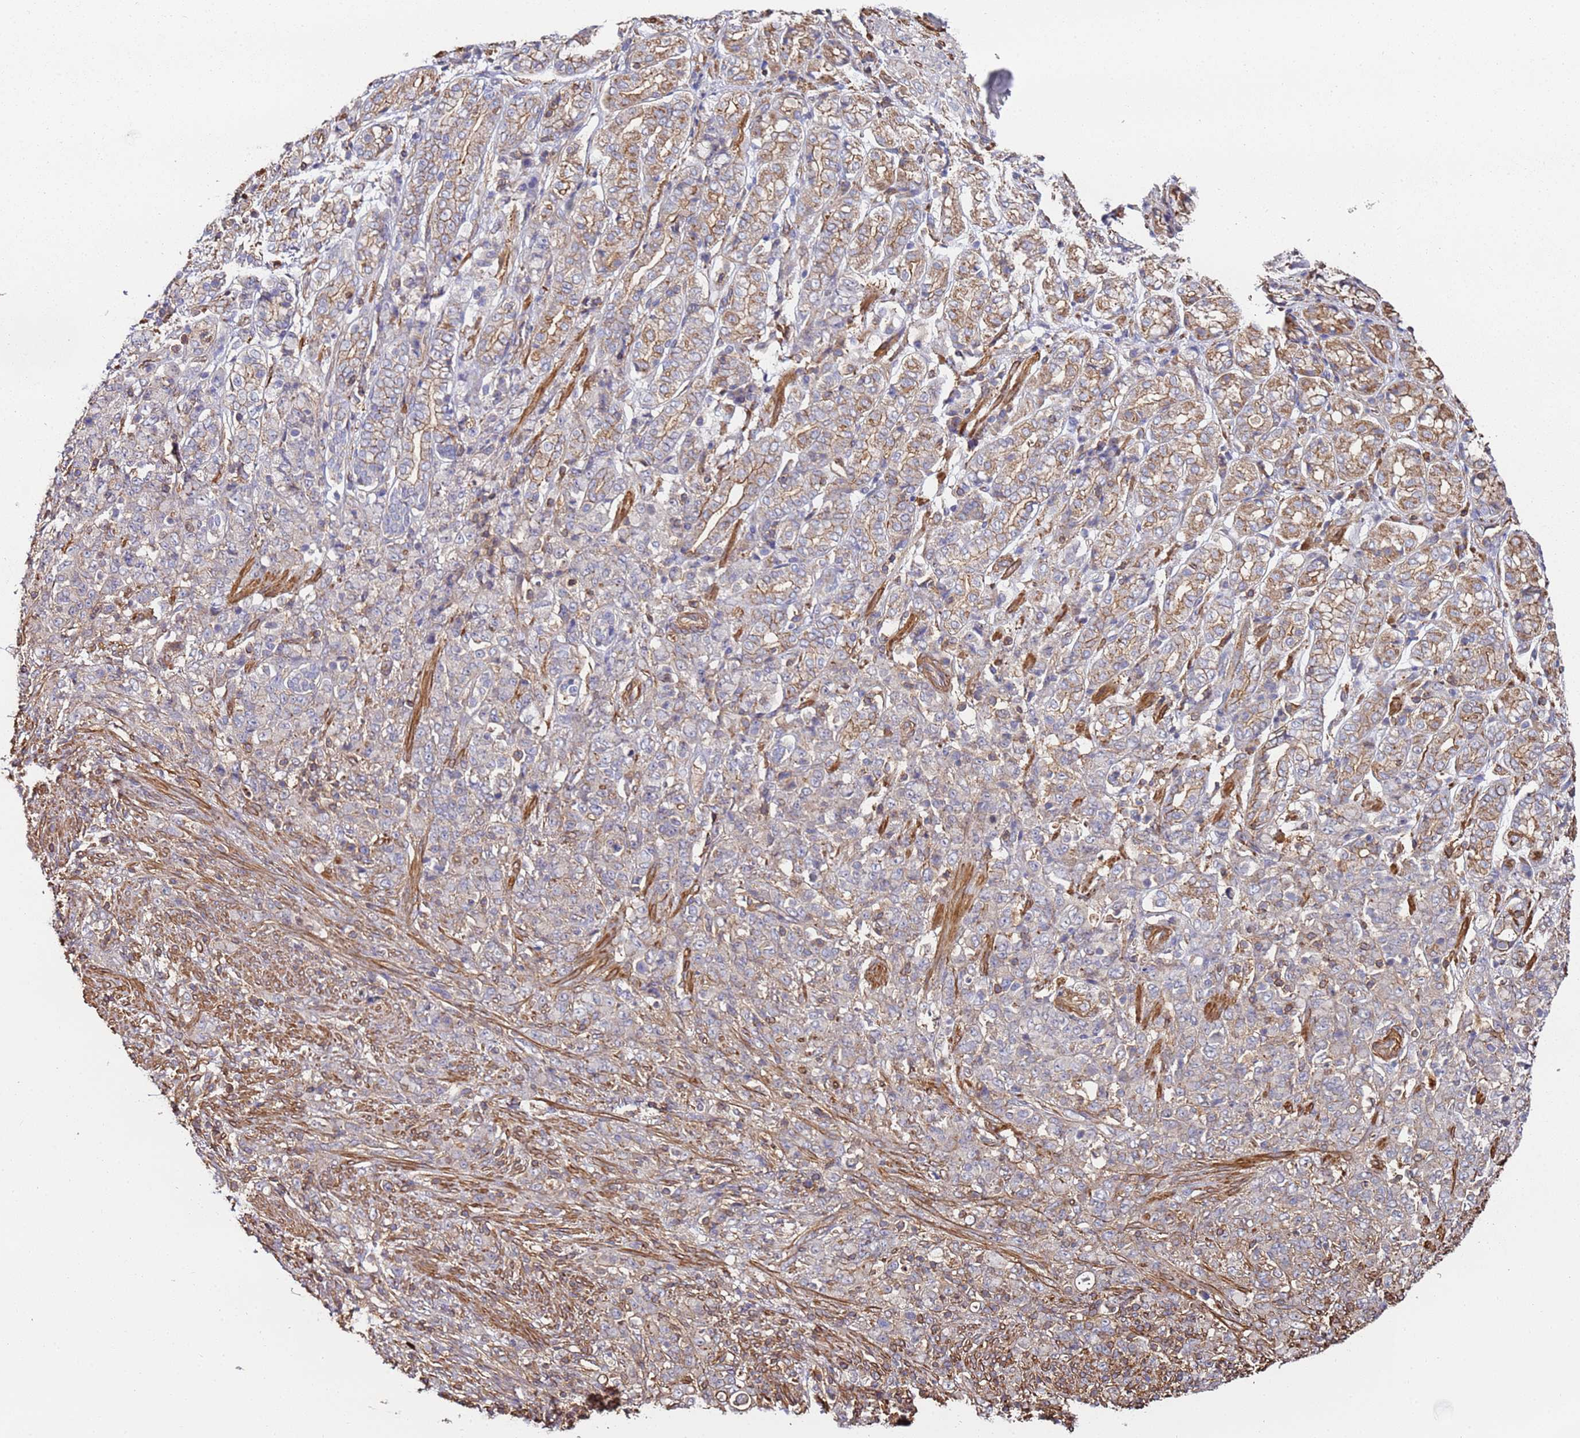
{"staining": {"intensity": "moderate", "quantity": "<25%", "location": "cytoplasmic/membranous"}, "tissue": "stomach cancer", "cell_type": "Tumor cells", "image_type": "cancer", "snomed": [{"axis": "morphology", "description": "Adenocarcinoma, NOS"}, {"axis": "topography", "description": "Stomach"}], "caption": "A photomicrograph of adenocarcinoma (stomach) stained for a protein exhibits moderate cytoplasmic/membranous brown staining in tumor cells. The protein is shown in brown color, while the nuclei are stained blue.", "gene": "CYP2U1", "patient": {"sex": "female", "age": 79}}